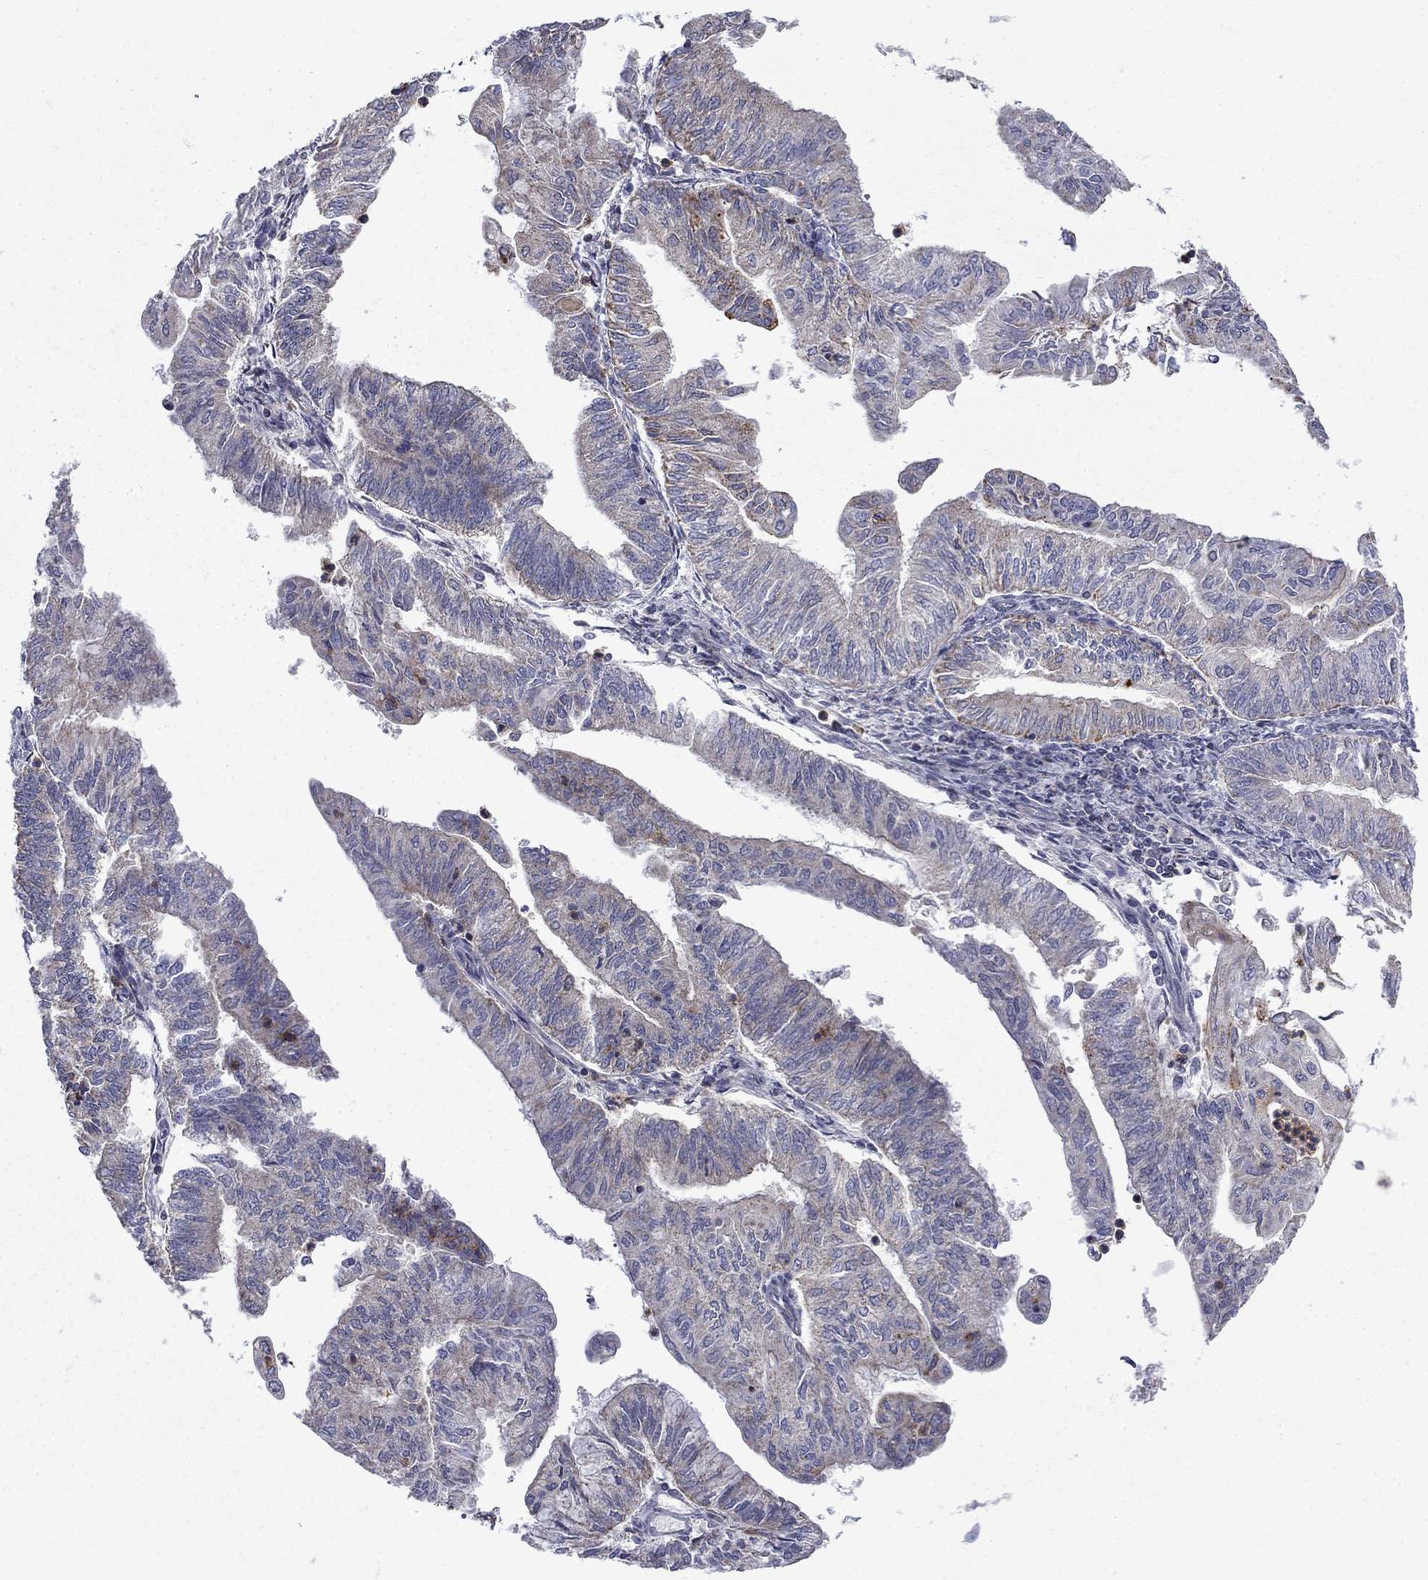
{"staining": {"intensity": "negative", "quantity": "none", "location": "none"}, "tissue": "endometrial cancer", "cell_type": "Tumor cells", "image_type": "cancer", "snomed": [{"axis": "morphology", "description": "Adenocarcinoma, NOS"}, {"axis": "topography", "description": "Endometrium"}], "caption": "Tumor cells show no significant staining in endometrial cancer.", "gene": "DOP1B", "patient": {"sex": "female", "age": 59}}